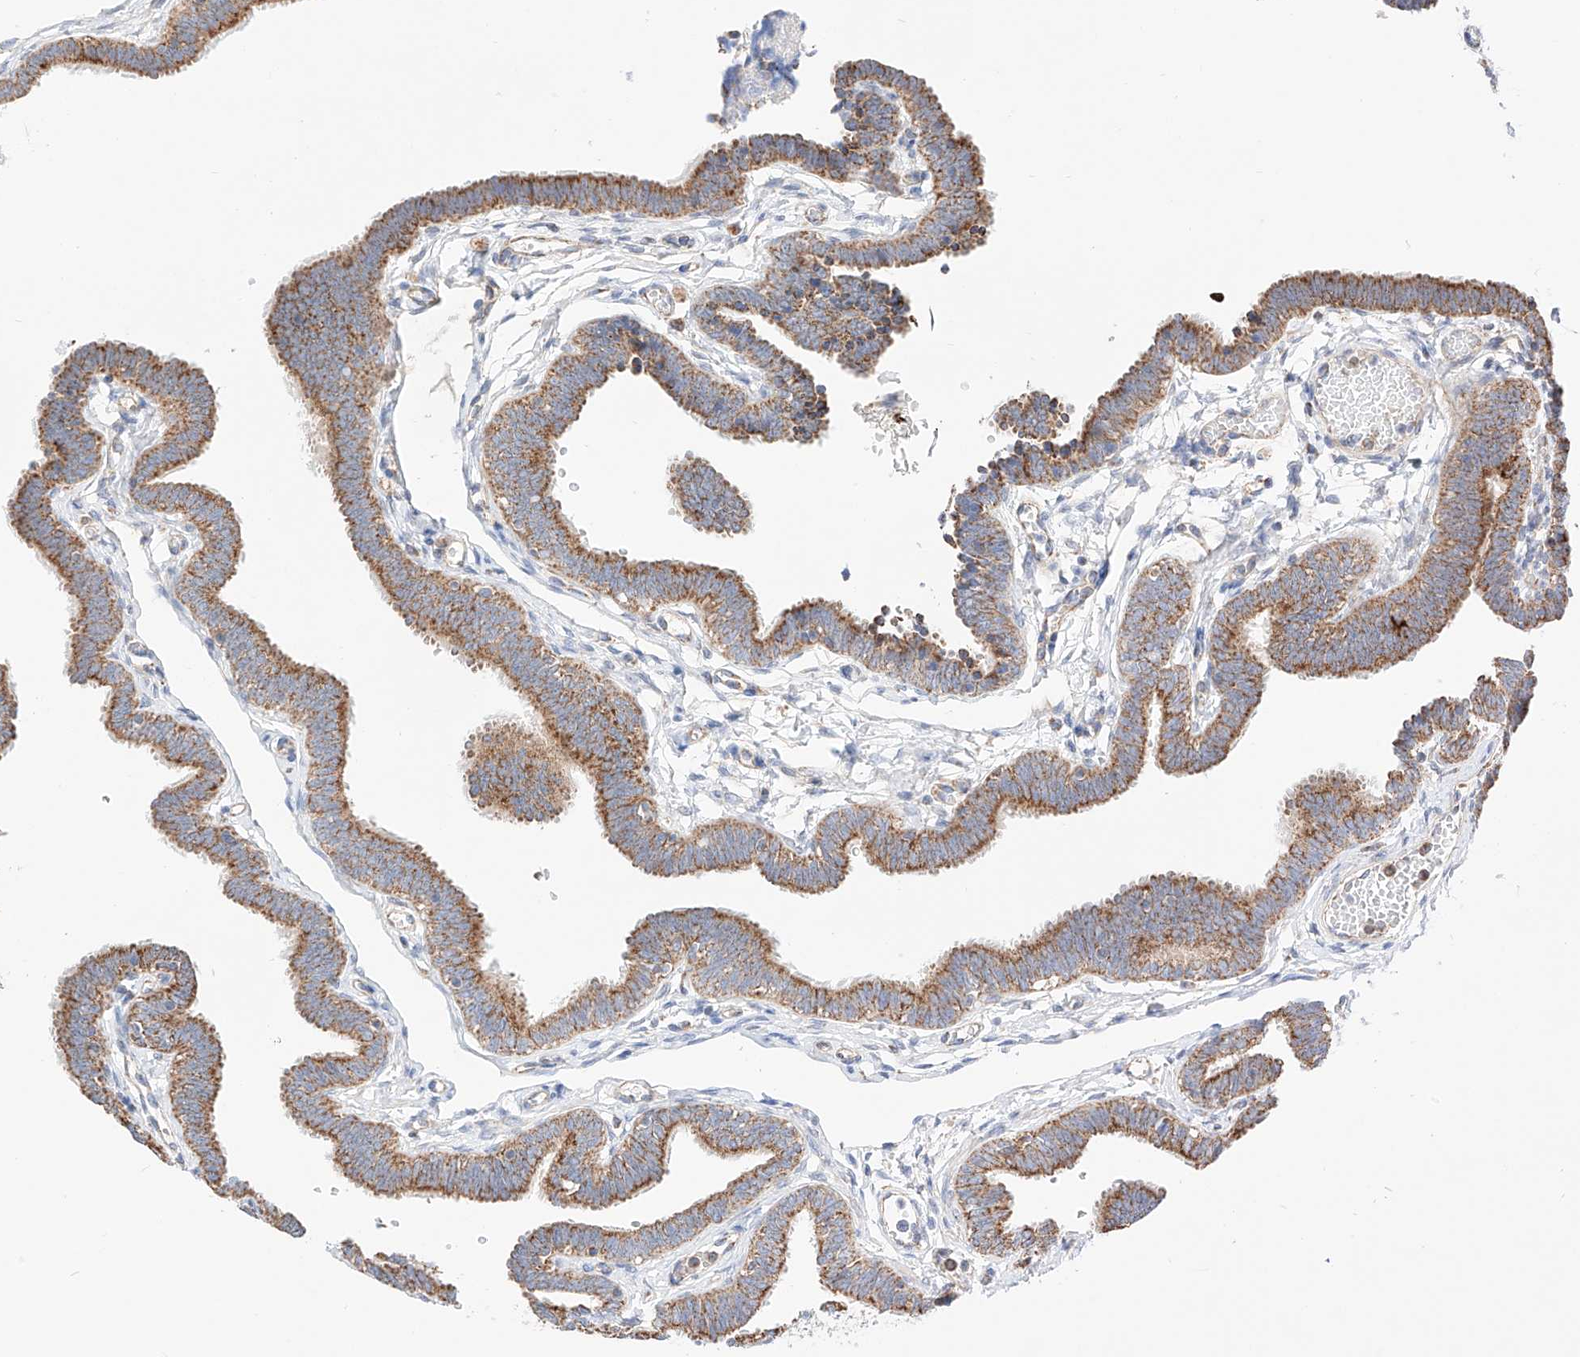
{"staining": {"intensity": "moderate", "quantity": ">75%", "location": "cytoplasmic/membranous"}, "tissue": "fallopian tube", "cell_type": "Glandular cells", "image_type": "normal", "snomed": [{"axis": "morphology", "description": "Normal tissue, NOS"}, {"axis": "topography", "description": "Fallopian tube"}, {"axis": "topography", "description": "Ovary"}], "caption": "Immunohistochemistry image of benign human fallopian tube stained for a protein (brown), which displays medium levels of moderate cytoplasmic/membranous staining in about >75% of glandular cells.", "gene": "KTI12", "patient": {"sex": "female", "age": 23}}